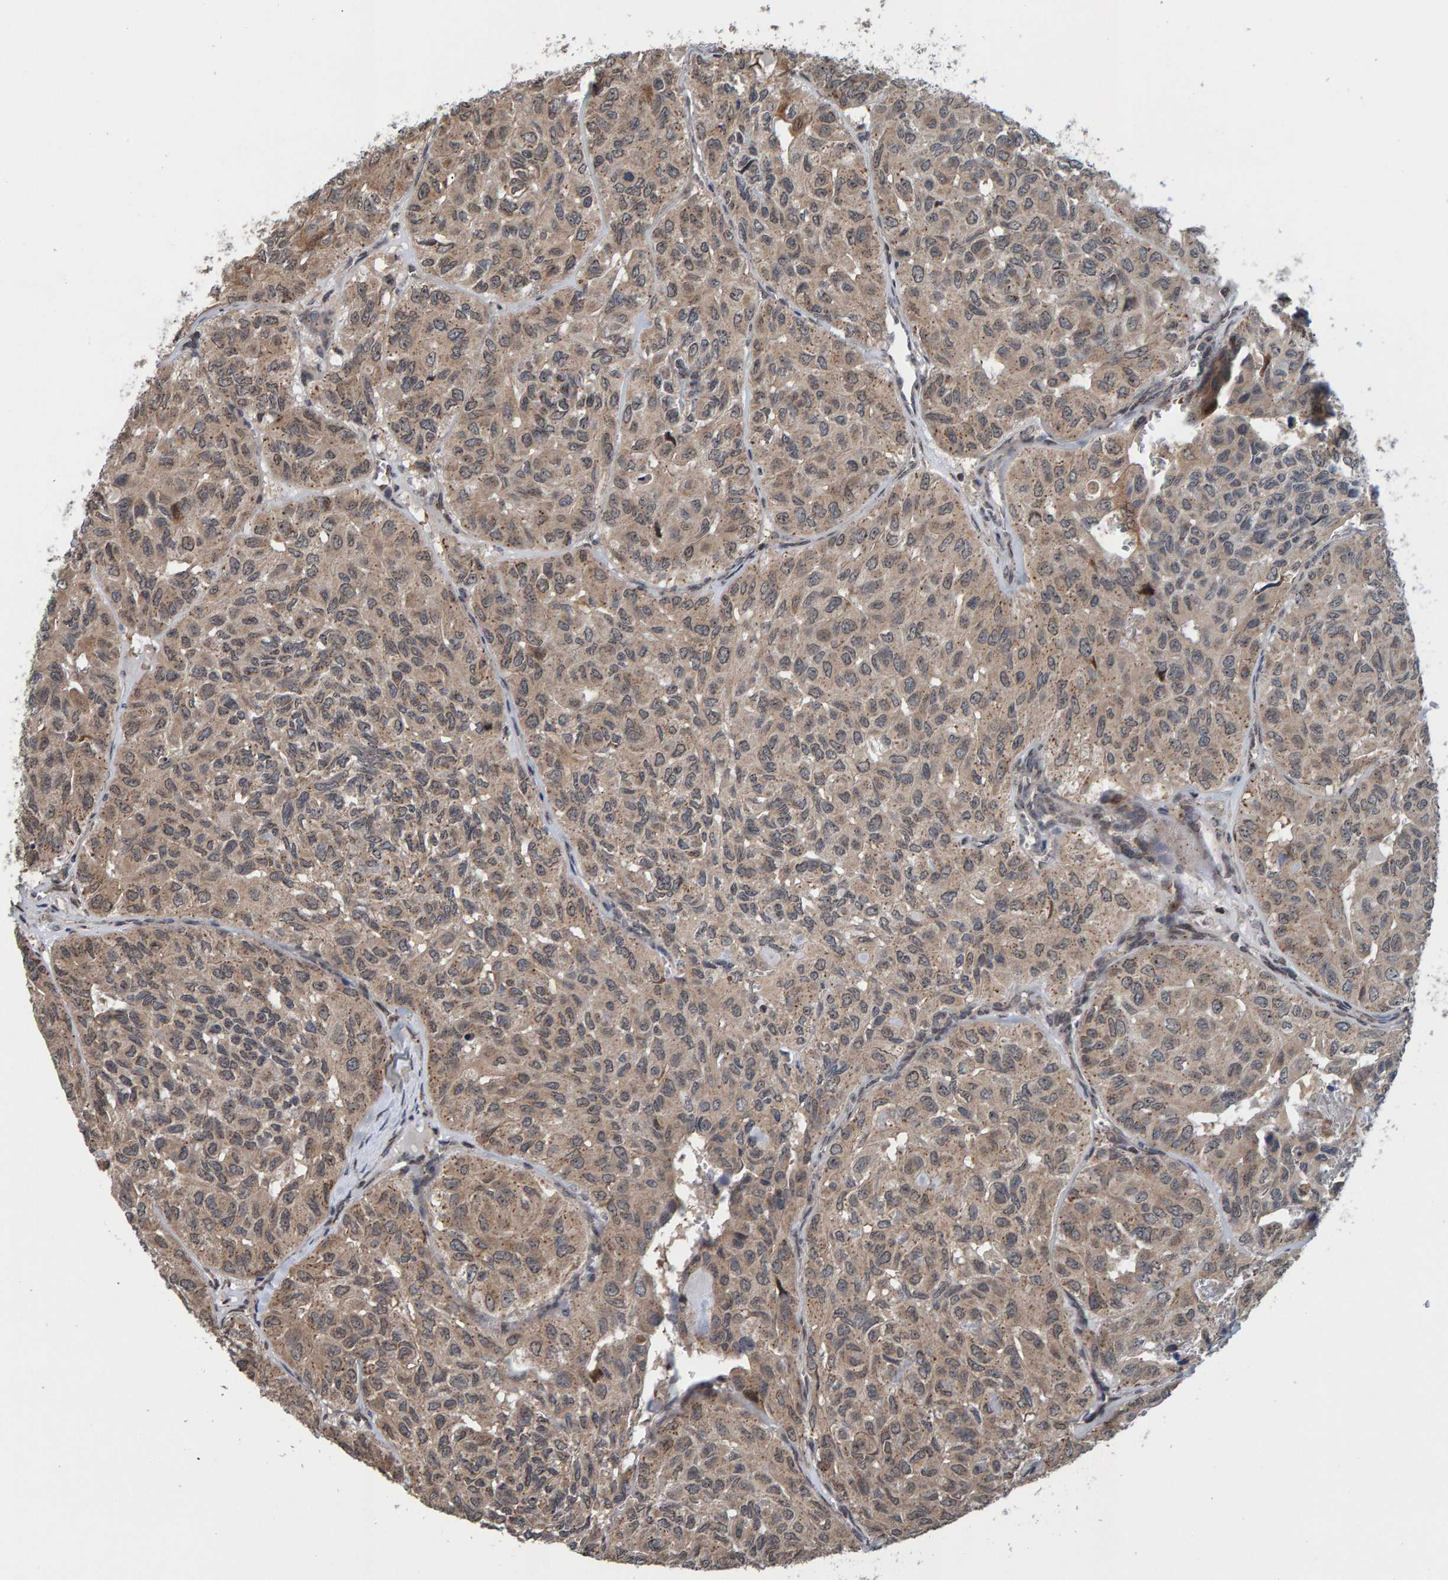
{"staining": {"intensity": "weak", "quantity": ">75%", "location": "cytoplasmic/membranous,nuclear"}, "tissue": "head and neck cancer", "cell_type": "Tumor cells", "image_type": "cancer", "snomed": [{"axis": "morphology", "description": "Adenocarcinoma, NOS"}, {"axis": "topography", "description": "Salivary gland, NOS"}, {"axis": "topography", "description": "Head-Neck"}], "caption": "Adenocarcinoma (head and neck) stained with immunohistochemistry (IHC) shows weak cytoplasmic/membranous and nuclear positivity in about >75% of tumor cells.", "gene": "CCDC25", "patient": {"sex": "female", "age": 76}}